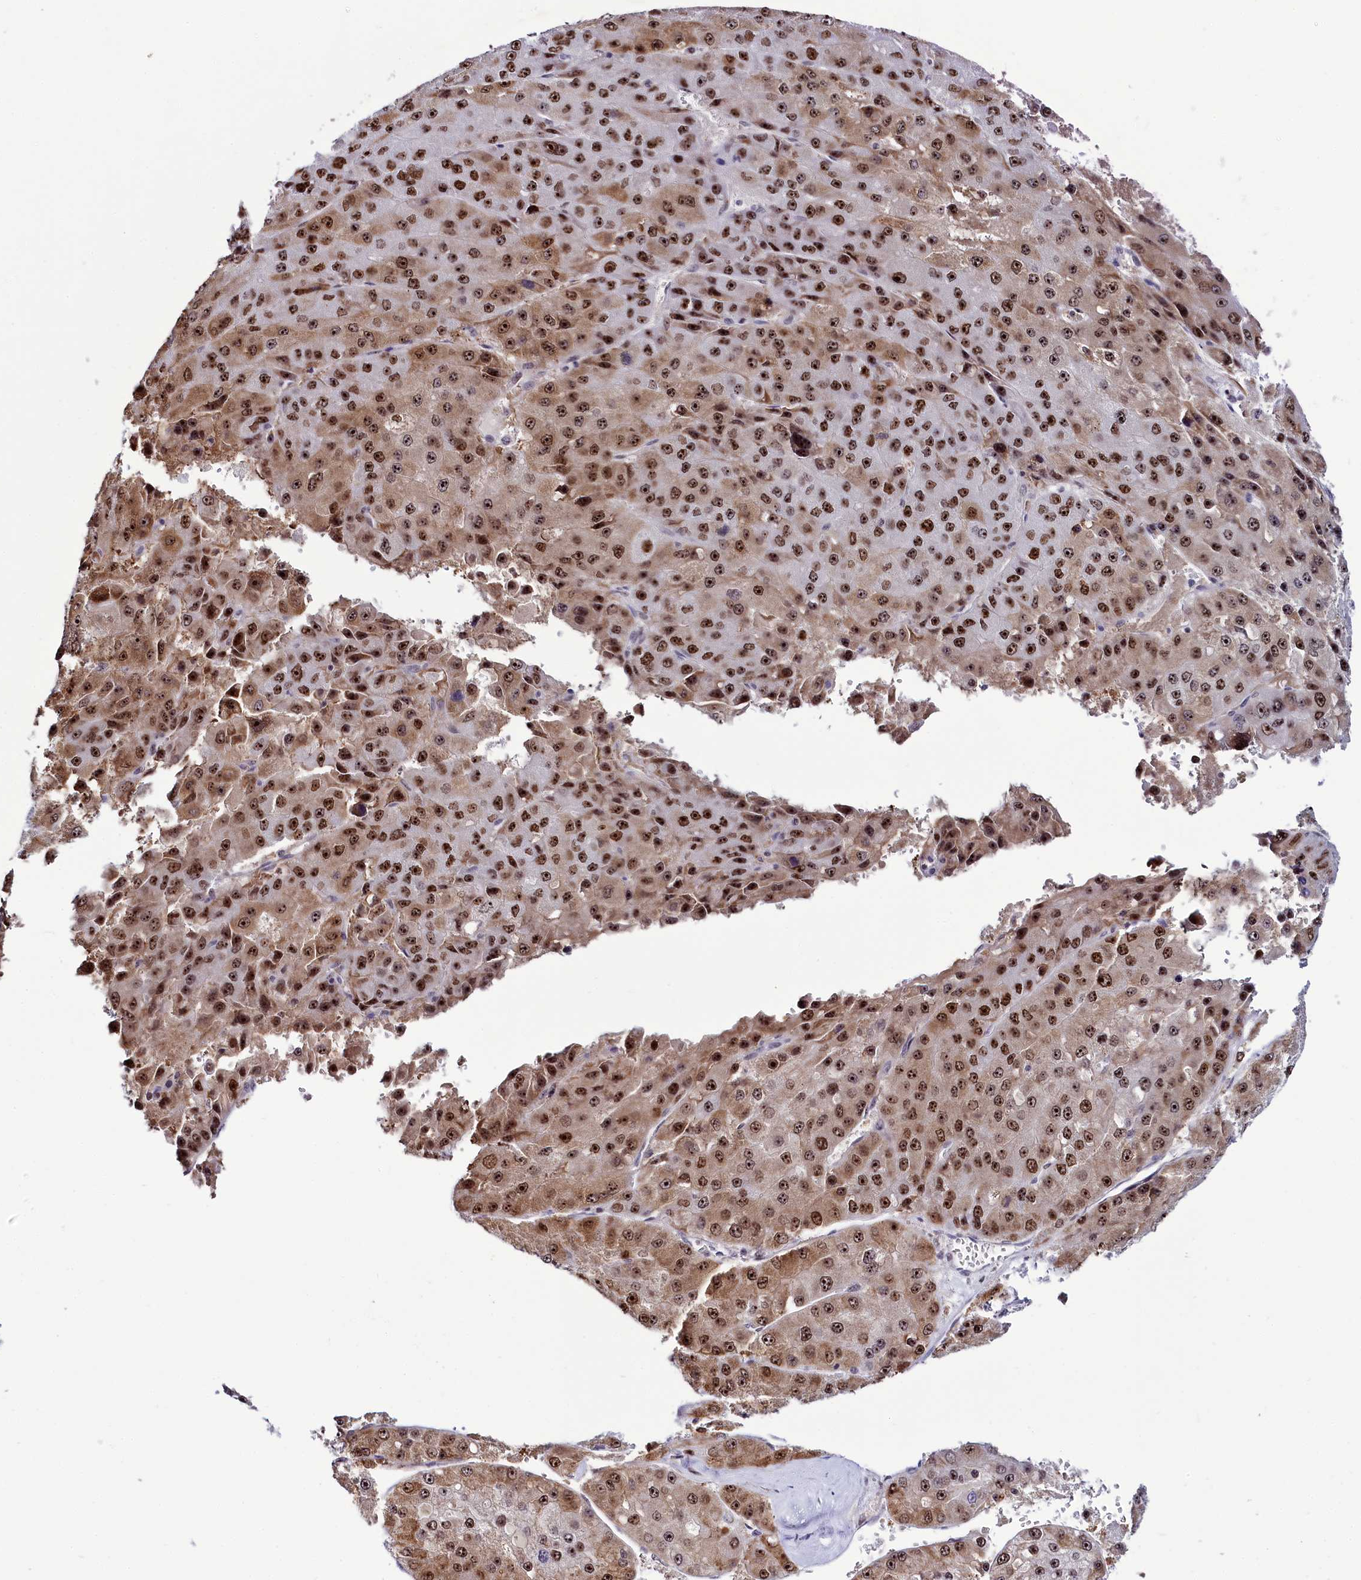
{"staining": {"intensity": "strong", "quantity": ">75%", "location": "nuclear"}, "tissue": "liver cancer", "cell_type": "Tumor cells", "image_type": "cancer", "snomed": [{"axis": "morphology", "description": "Carcinoma, Hepatocellular, NOS"}, {"axis": "topography", "description": "Liver"}], "caption": "Tumor cells reveal high levels of strong nuclear positivity in about >75% of cells in human liver hepatocellular carcinoma.", "gene": "TCOF1", "patient": {"sex": "female", "age": 73}}